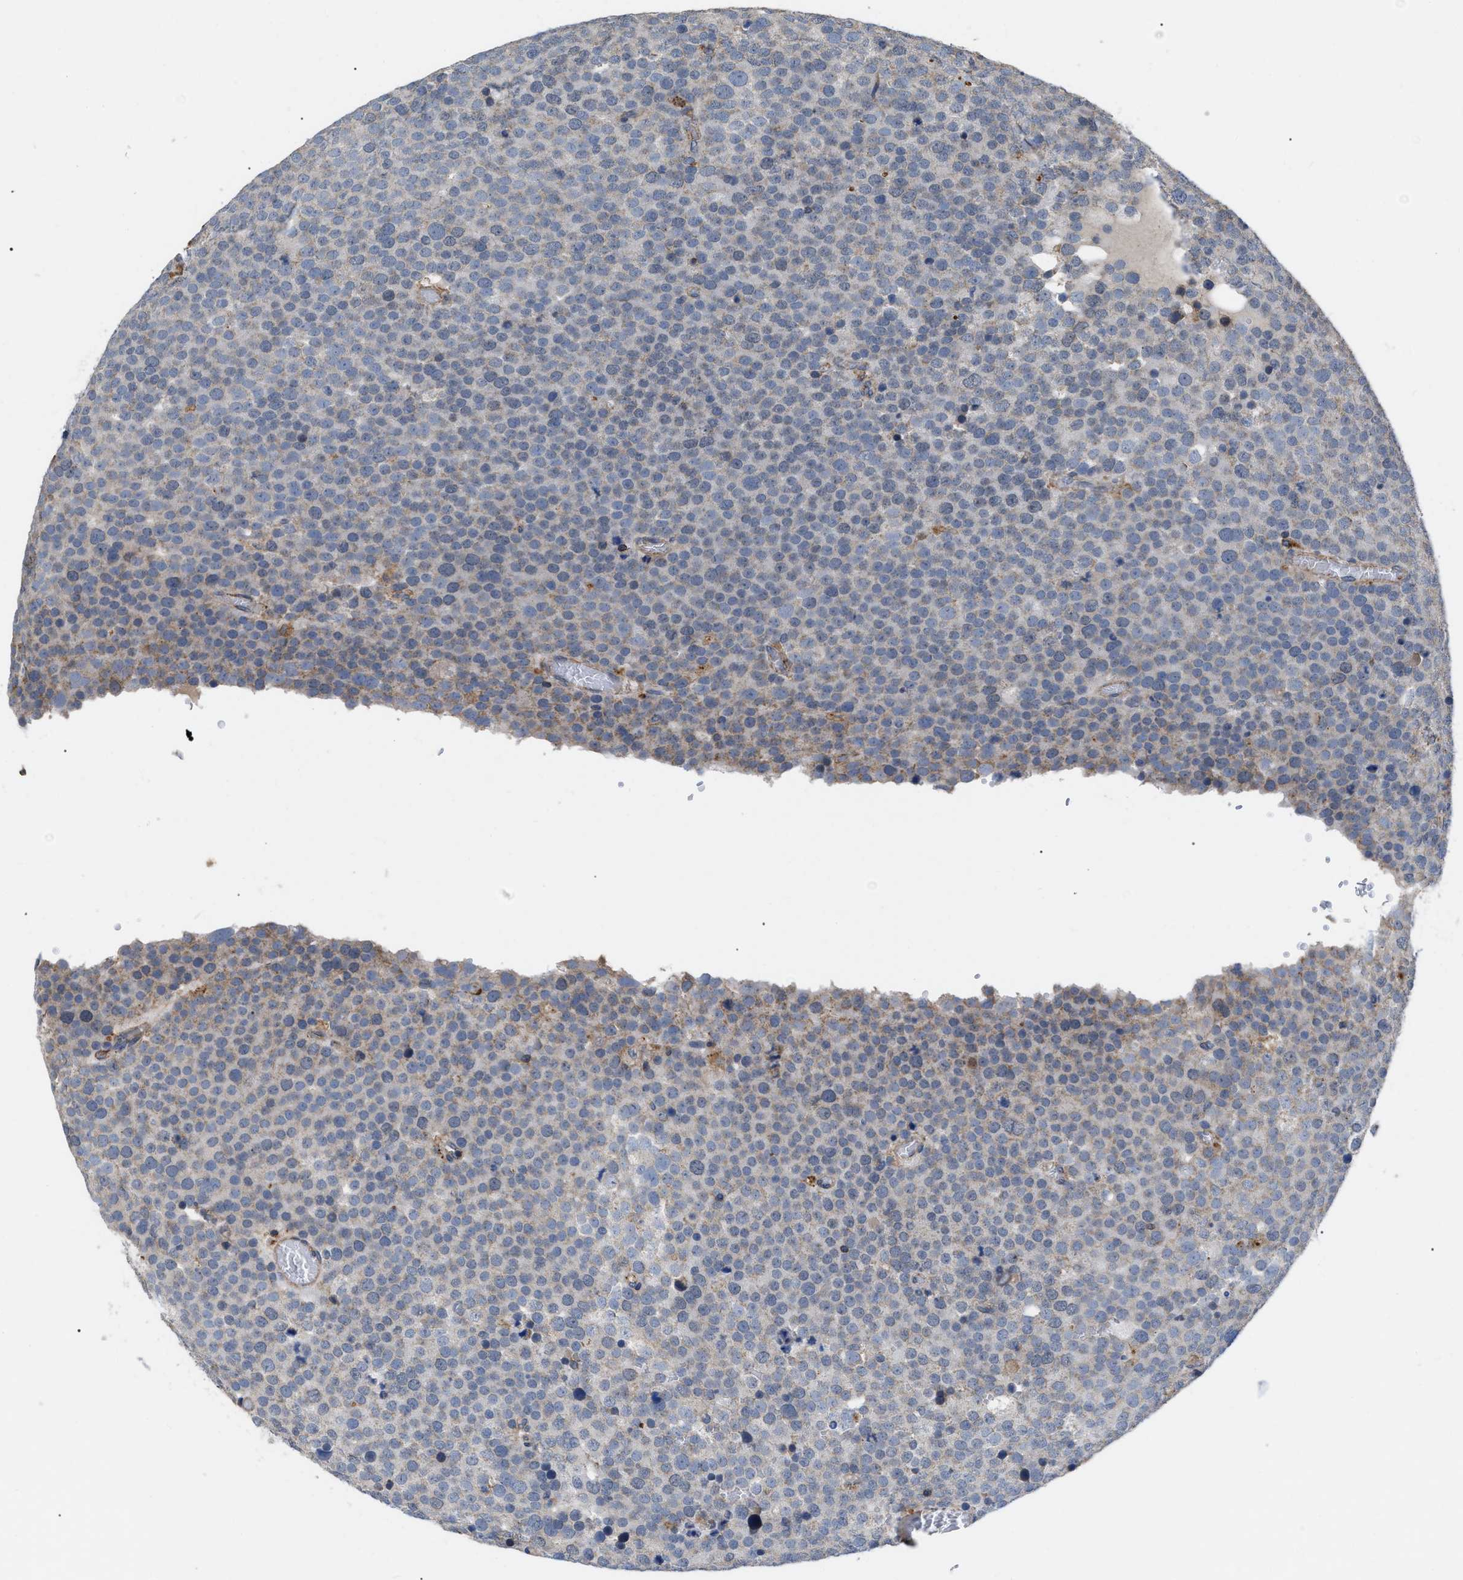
{"staining": {"intensity": "negative", "quantity": "none", "location": "none"}, "tissue": "testis cancer", "cell_type": "Tumor cells", "image_type": "cancer", "snomed": [{"axis": "morphology", "description": "Normal tissue, NOS"}, {"axis": "morphology", "description": "Seminoma, NOS"}, {"axis": "topography", "description": "Testis"}], "caption": "This is a micrograph of immunohistochemistry staining of testis seminoma, which shows no expression in tumor cells.", "gene": "FAM171A2", "patient": {"sex": "male", "age": 71}}